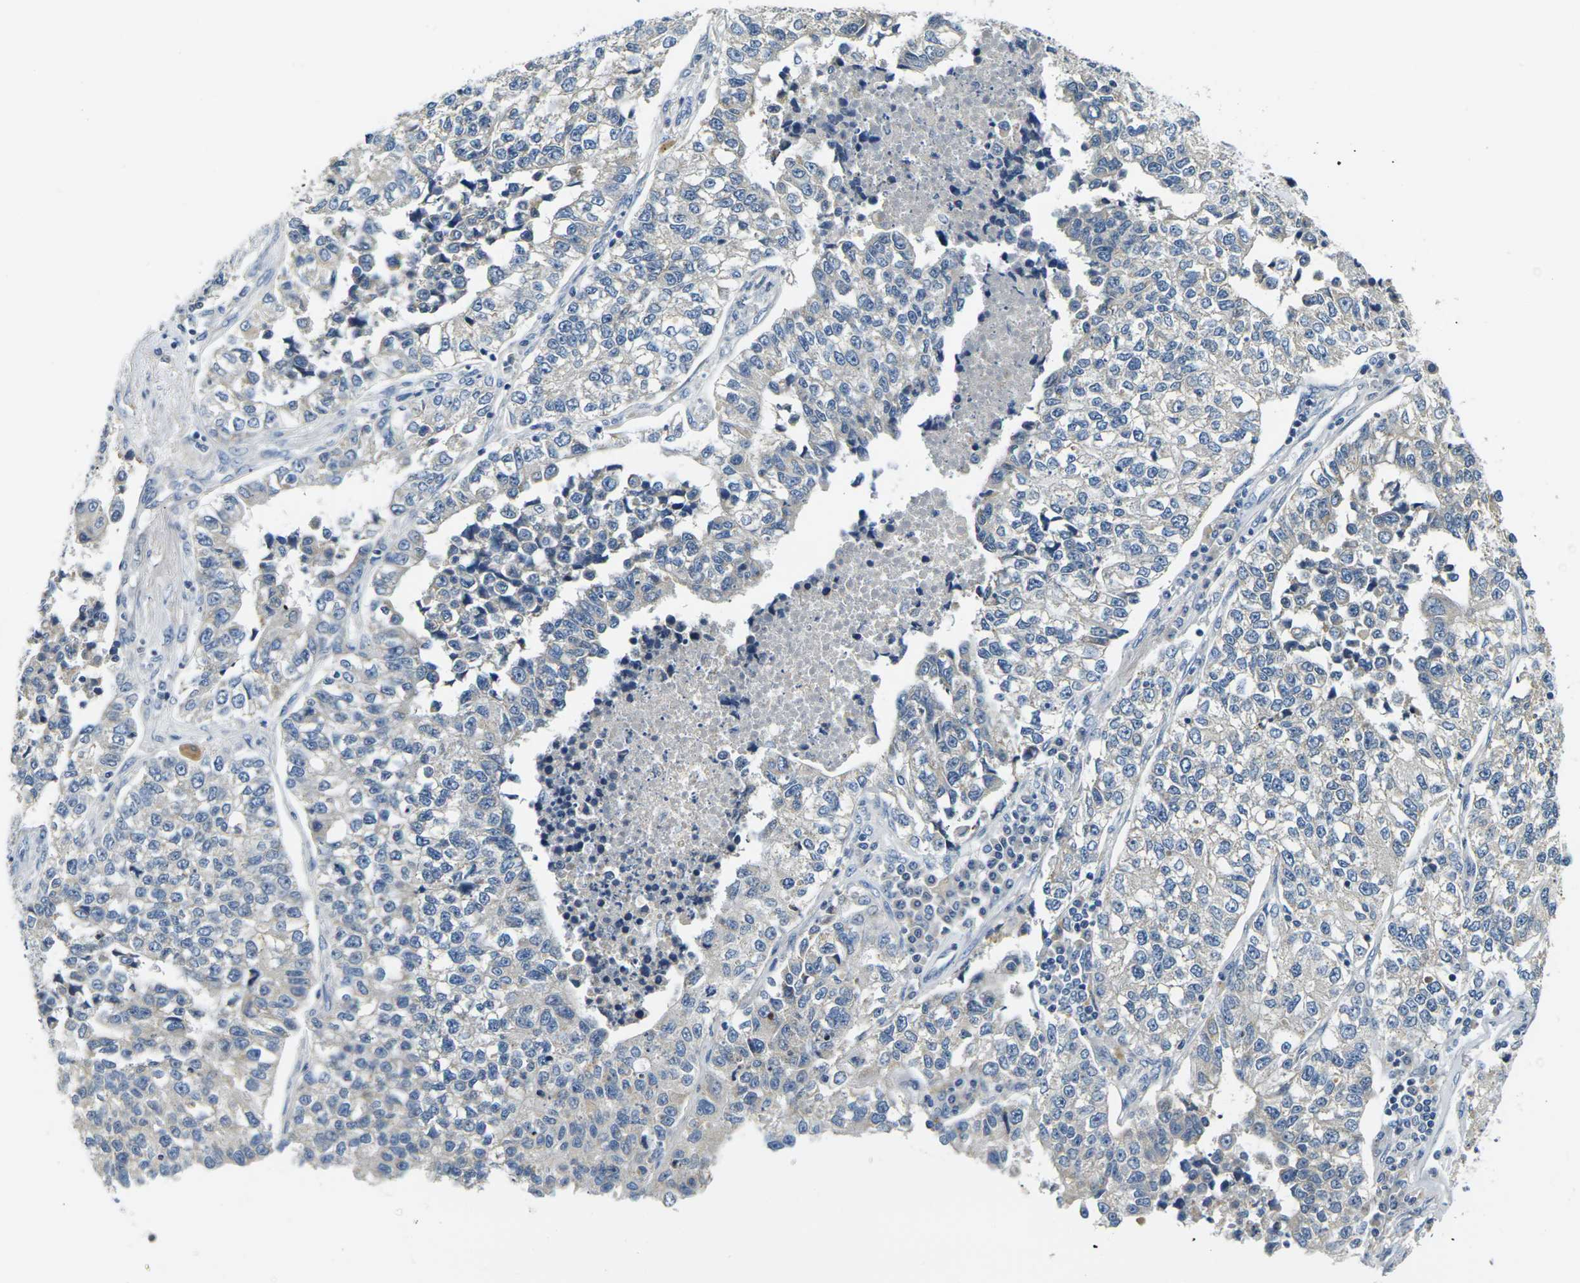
{"staining": {"intensity": "negative", "quantity": "none", "location": "none"}, "tissue": "lung cancer", "cell_type": "Tumor cells", "image_type": "cancer", "snomed": [{"axis": "morphology", "description": "Adenocarcinoma, NOS"}, {"axis": "topography", "description": "Lung"}], "caption": "Tumor cells show no significant expression in lung adenocarcinoma.", "gene": "SHISAL2B", "patient": {"sex": "male", "age": 49}}